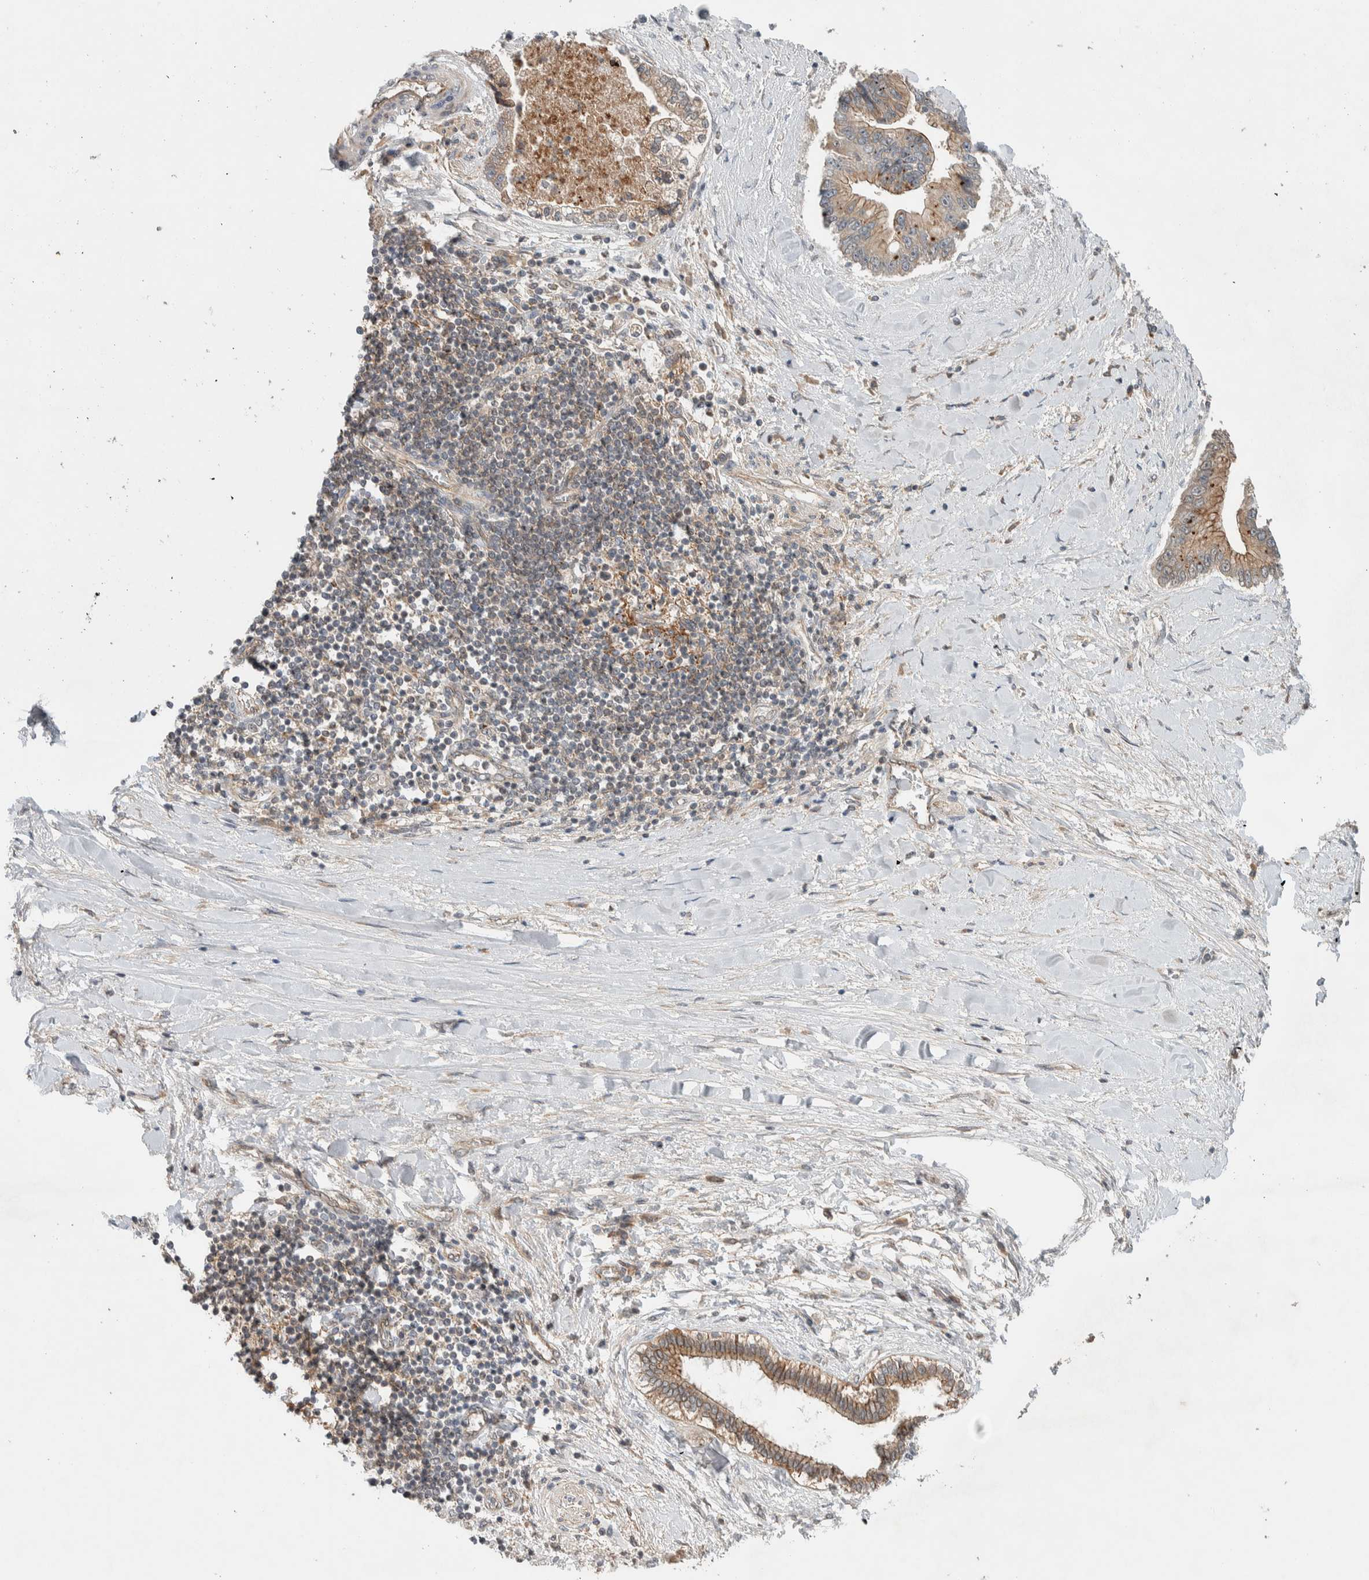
{"staining": {"intensity": "moderate", "quantity": ">75%", "location": "cytoplasmic/membranous"}, "tissue": "liver cancer", "cell_type": "Tumor cells", "image_type": "cancer", "snomed": [{"axis": "morphology", "description": "Cholangiocarcinoma"}, {"axis": "topography", "description": "Liver"}], "caption": "Immunohistochemical staining of human liver cancer (cholangiocarcinoma) exhibits medium levels of moderate cytoplasmic/membranous protein positivity in approximately >75% of tumor cells. (DAB (3,3'-diaminobenzidine) = brown stain, brightfield microscopy at high magnification).", "gene": "DEPTOR", "patient": {"sex": "male", "age": 50}}